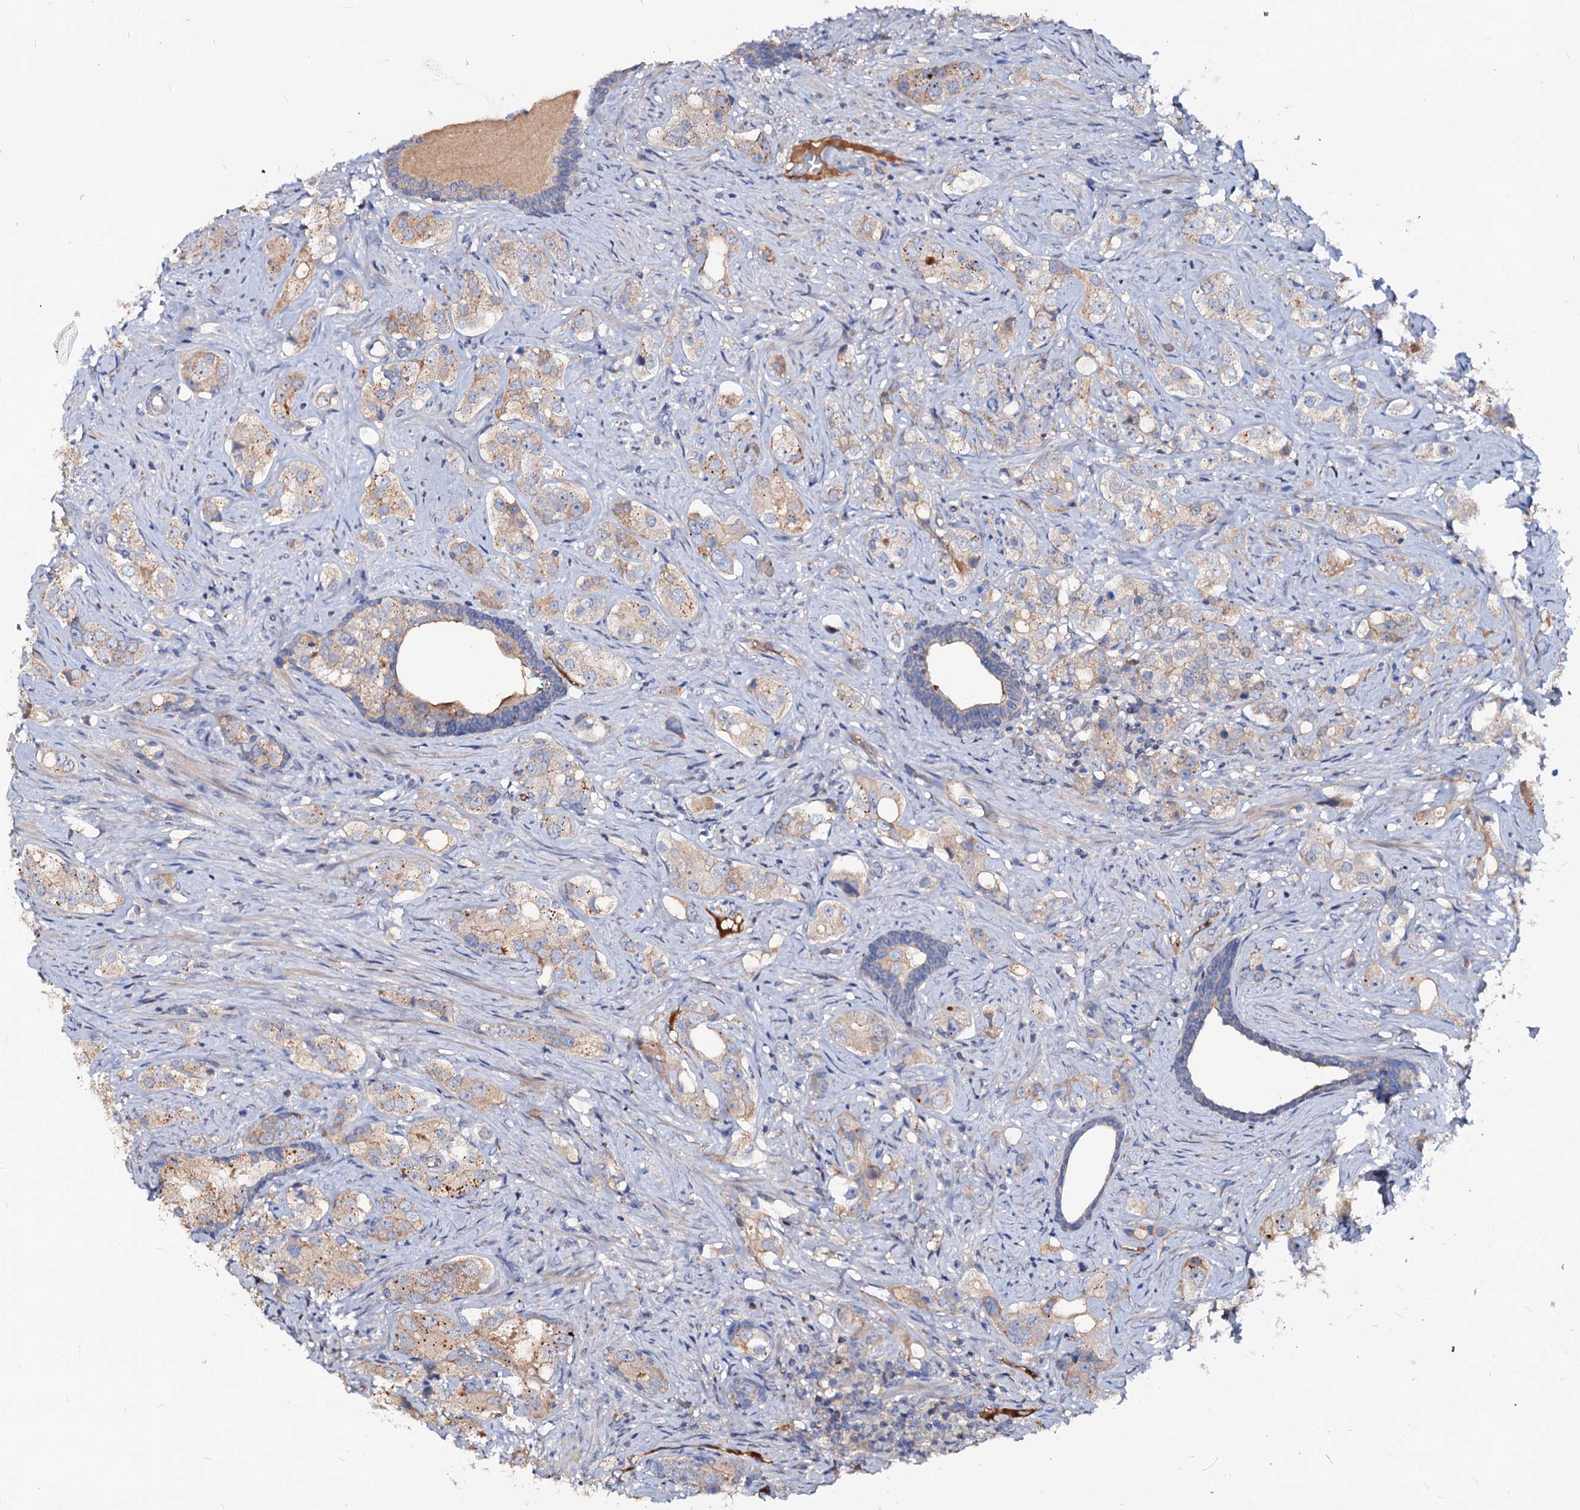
{"staining": {"intensity": "moderate", "quantity": "25%-75%", "location": "cytoplasmic/membranous"}, "tissue": "prostate cancer", "cell_type": "Tumor cells", "image_type": "cancer", "snomed": [{"axis": "morphology", "description": "Adenocarcinoma, High grade"}, {"axis": "topography", "description": "Prostate"}], "caption": "A brown stain highlights moderate cytoplasmic/membranous expression of a protein in human prostate cancer (adenocarcinoma (high-grade)) tumor cells.", "gene": "ACY3", "patient": {"sex": "male", "age": 63}}